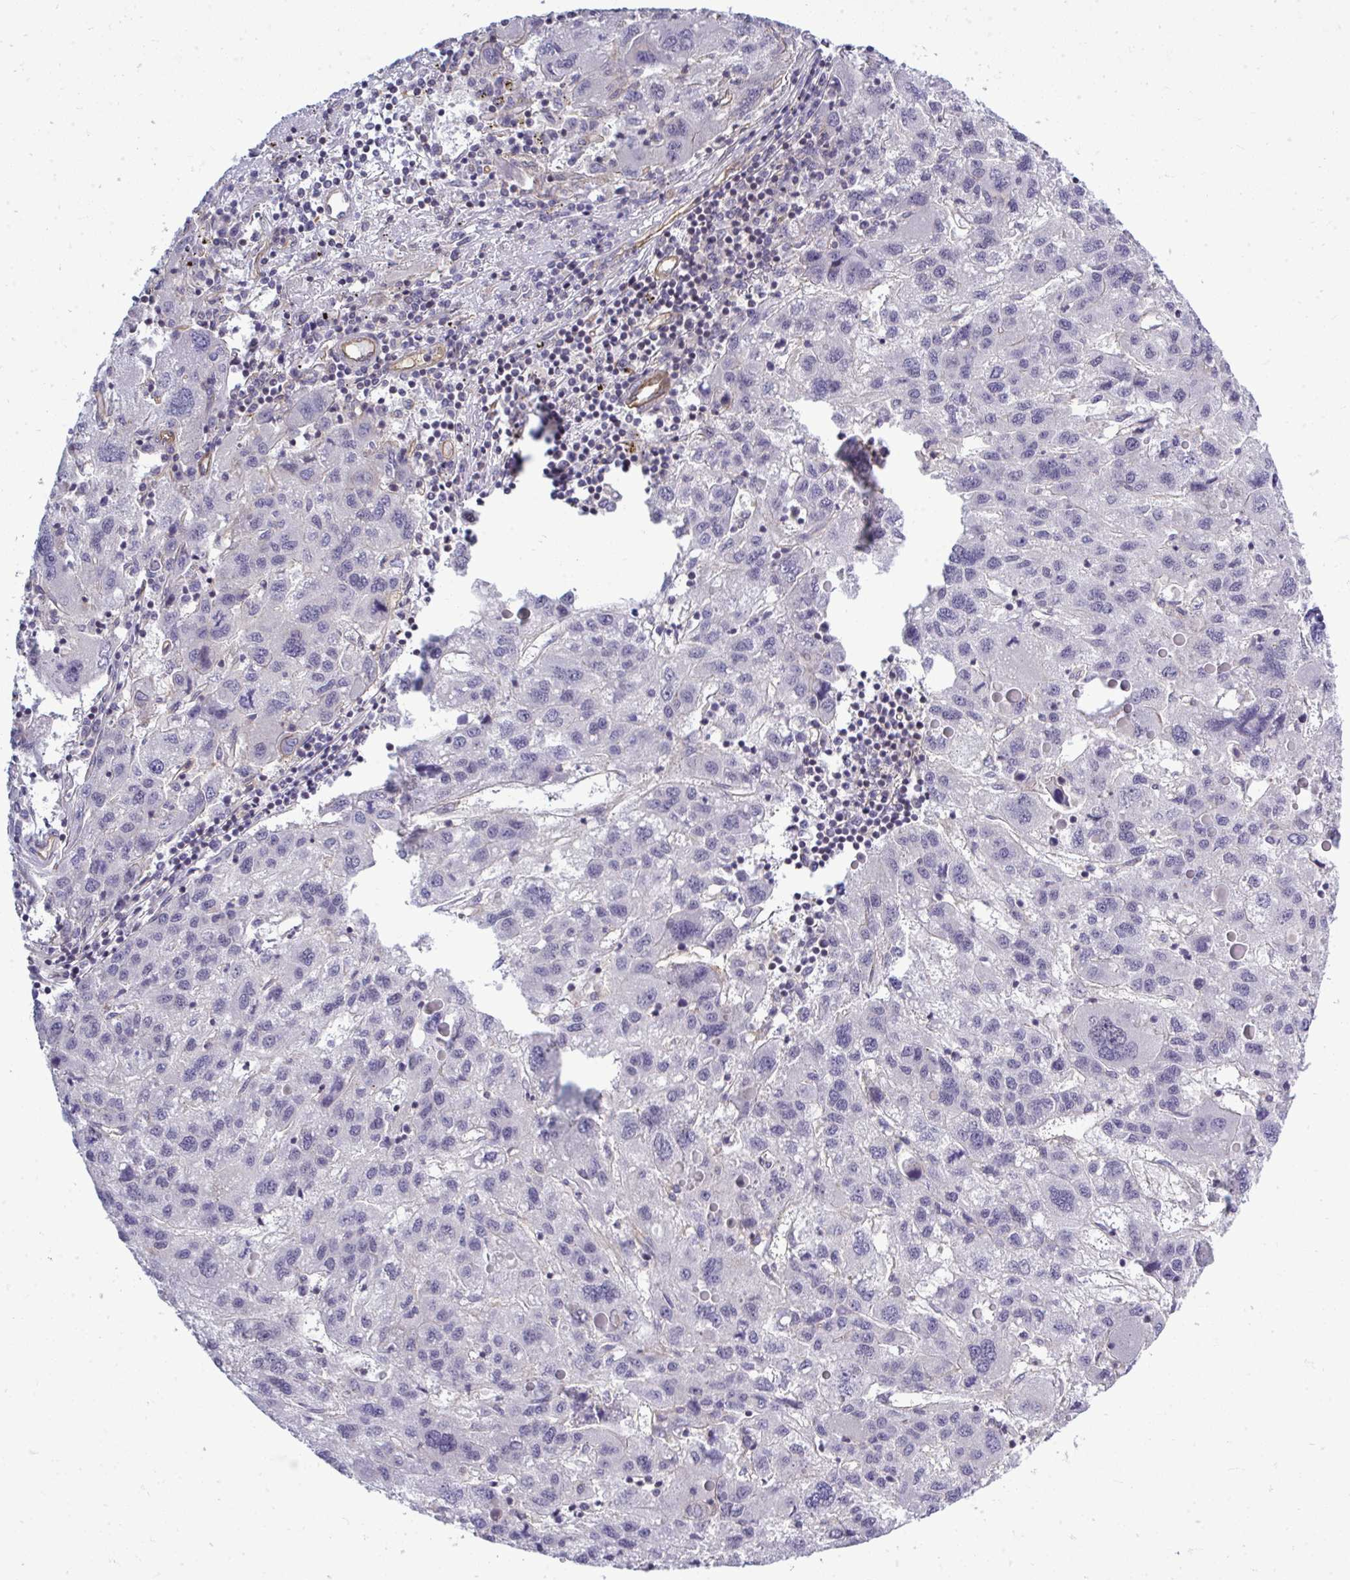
{"staining": {"intensity": "negative", "quantity": "none", "location": "none"}, "tissue": "liver cancer", "cell_type": "Tumor cells", "image_type": "cancer", "snomed": [{"axis": "morphology", "description": "Carcinoma, Hepatocellular, NOS"}, {"axis": "topography", "description": "Liver"}], "caption": "Liver hepatocellular carcinoma stained for a protein using immunohistochemistry (IHC) demonstrates no positivity tumor cells.", "gene": "FUT10", "patient": {"sex": "female", "age": 77}}